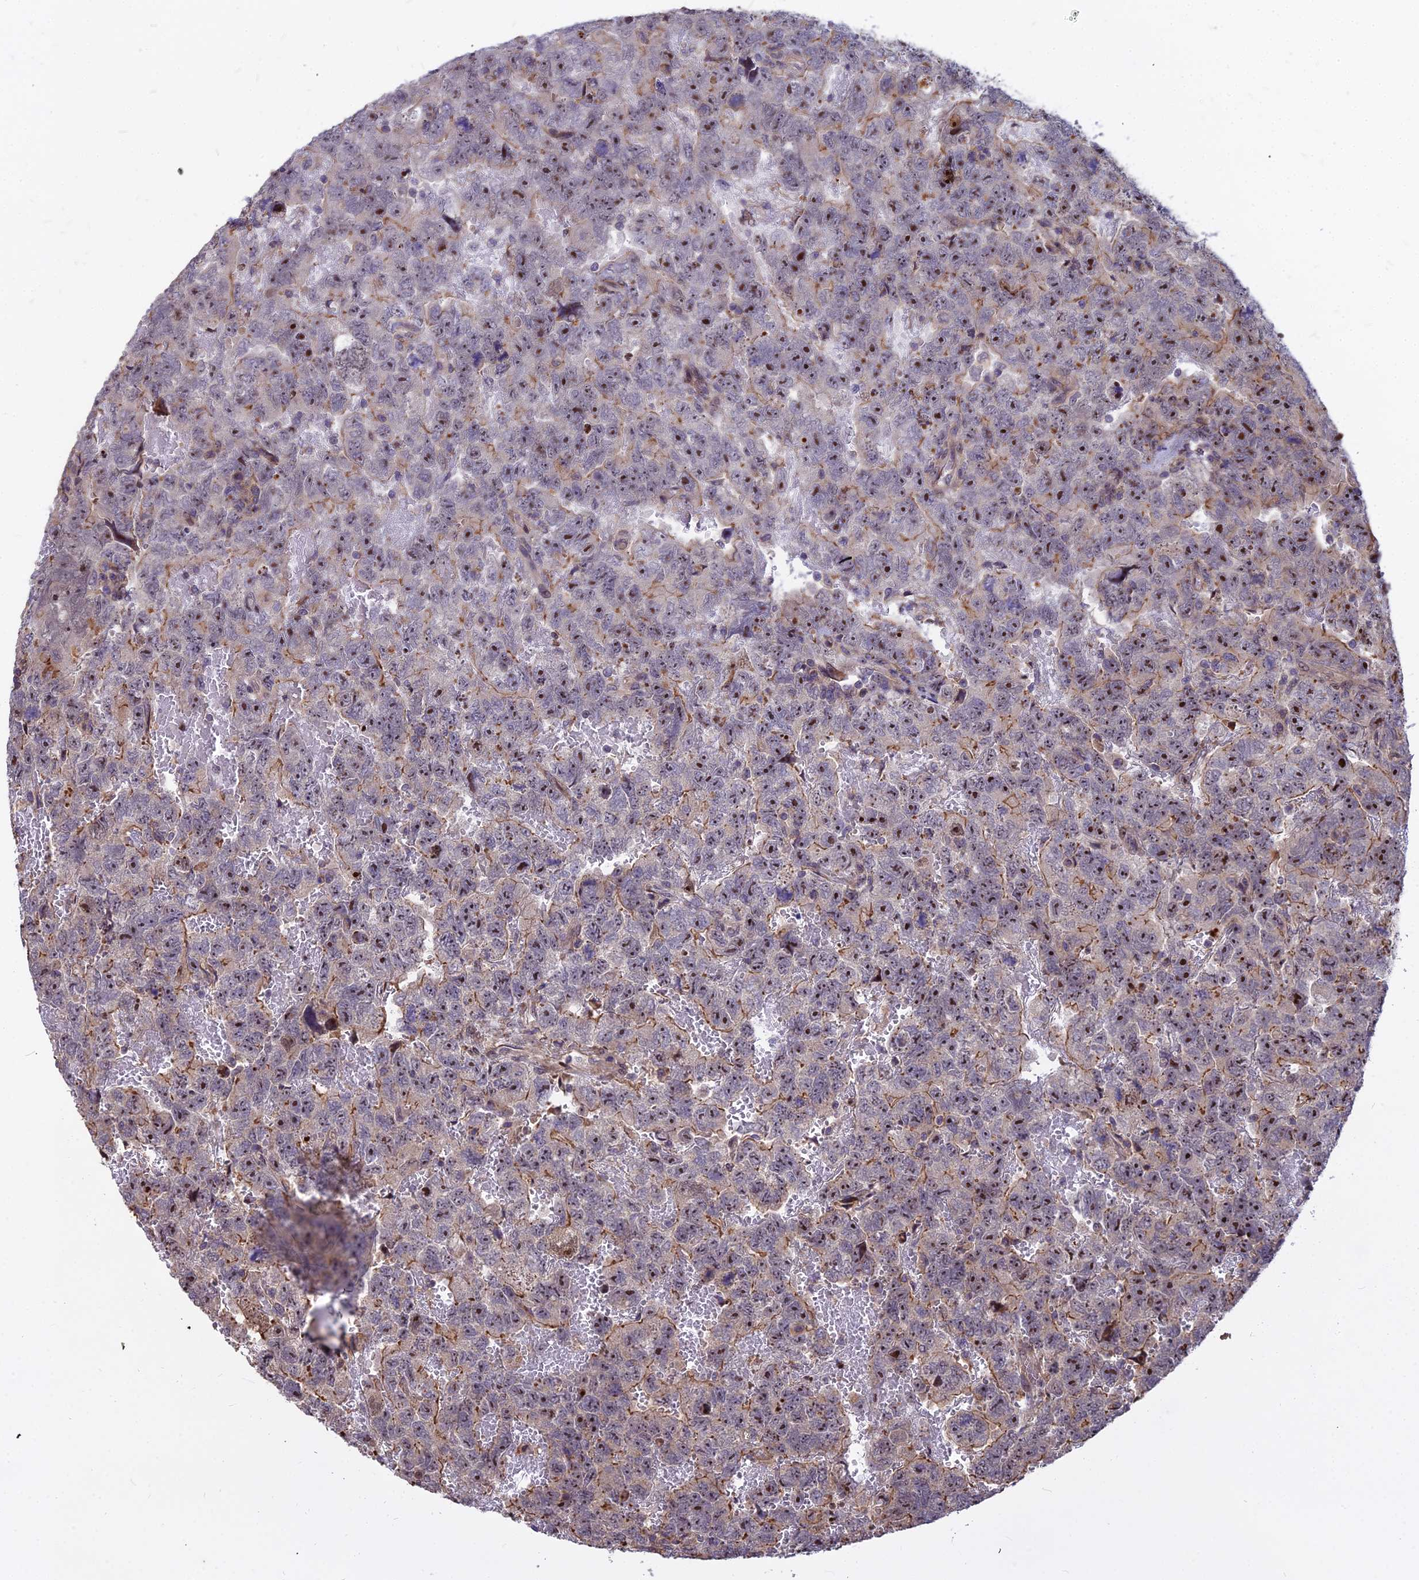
{"staining": {"intensity": "moderate", "quantity": "25%-75%", "location": "cytoplasmic/membranous,nuclear"}, "tissue": "testis cancer", "cell_type": "Tumor cells", "image_type": "cancer", "snomed": [{"axis": "morphology", "description": "Carcinoma, Embryonal, NOS"}, {"axis": "topography", "description": "Testis"}], "caption": "Immunohistochemical staining of human testis cancer displays moderate cytoplasmic/membranous and nuclear protein positivity in approximately 25%-75% of tumor cells. Immunohistochemistry (ihc) stains the protein of interest in brown and the nuclei are stained blue.", "gene": "TCEA3", "patient": {"sex": "male", "age": 45}}